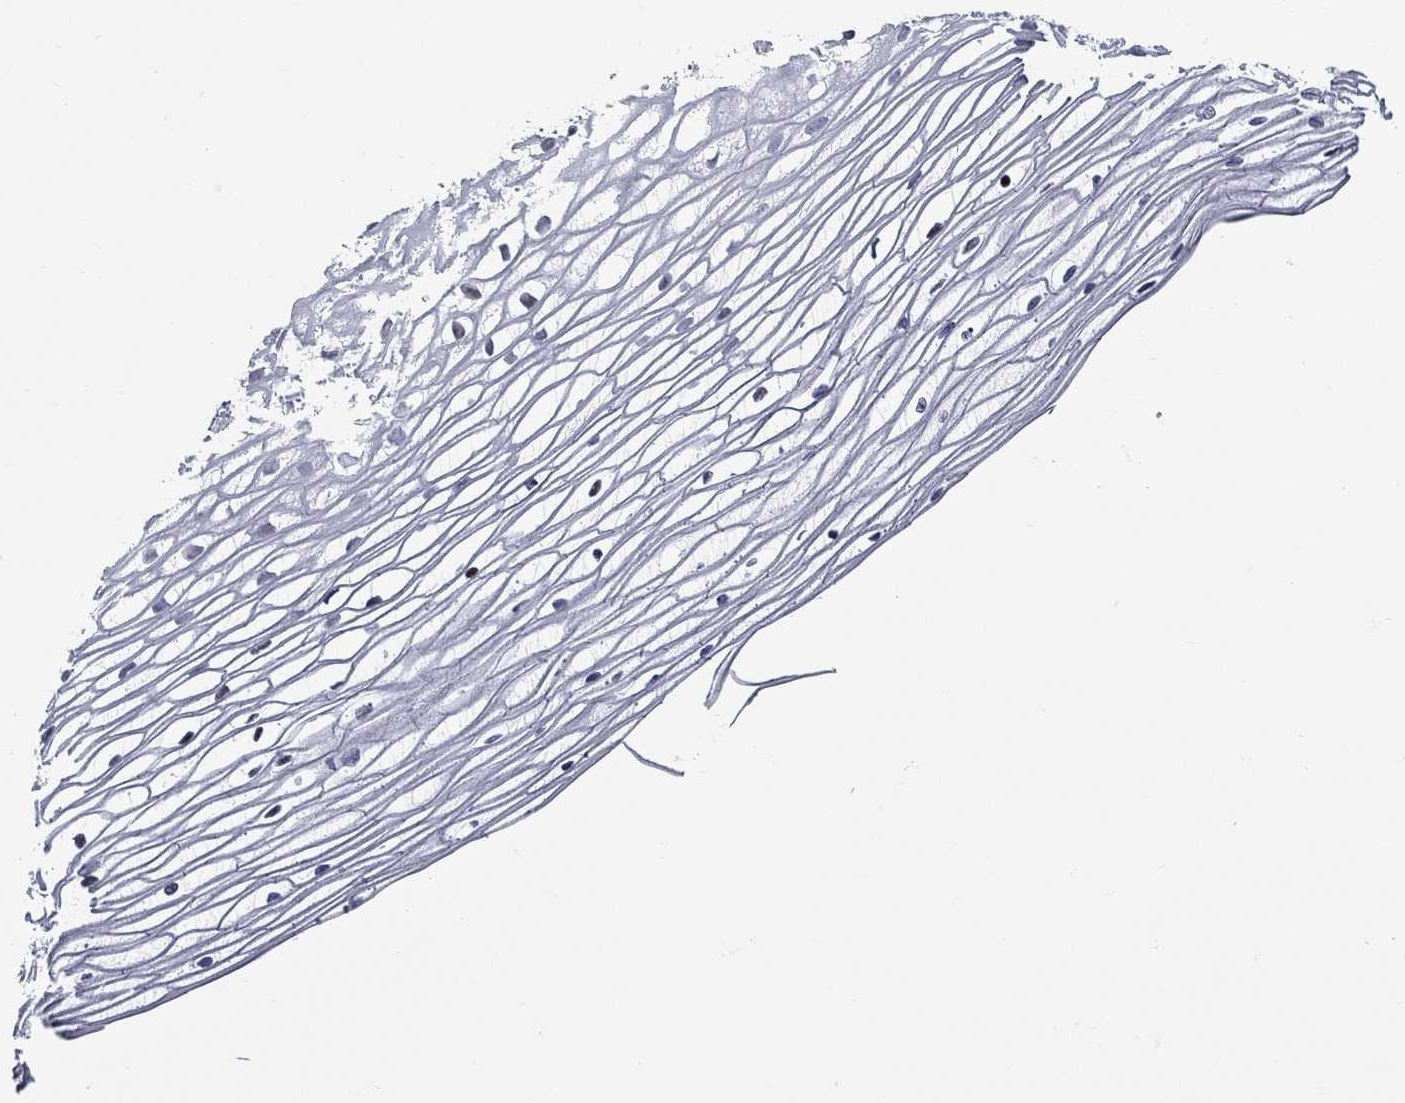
{"staining": {"intensity": "negative", "quantity": "none", "location": "none"}, "tissue": "cervix", "cell_type": "Glandular cells", "image_type": "normal", "snomed": [{"axis": "morphology", "description": "Normal tissue, NOS"}, {"axis": "topography", "description": "Cervix"}], "caption": "High magnification brightfield microscopy of normal cervix stained with DAB (brown) and counterstained with hematoxylin (blue): glandular cells show no significant staining.", "gene": "ASF1B", "patient": {"sex": "female", "age": 40}}